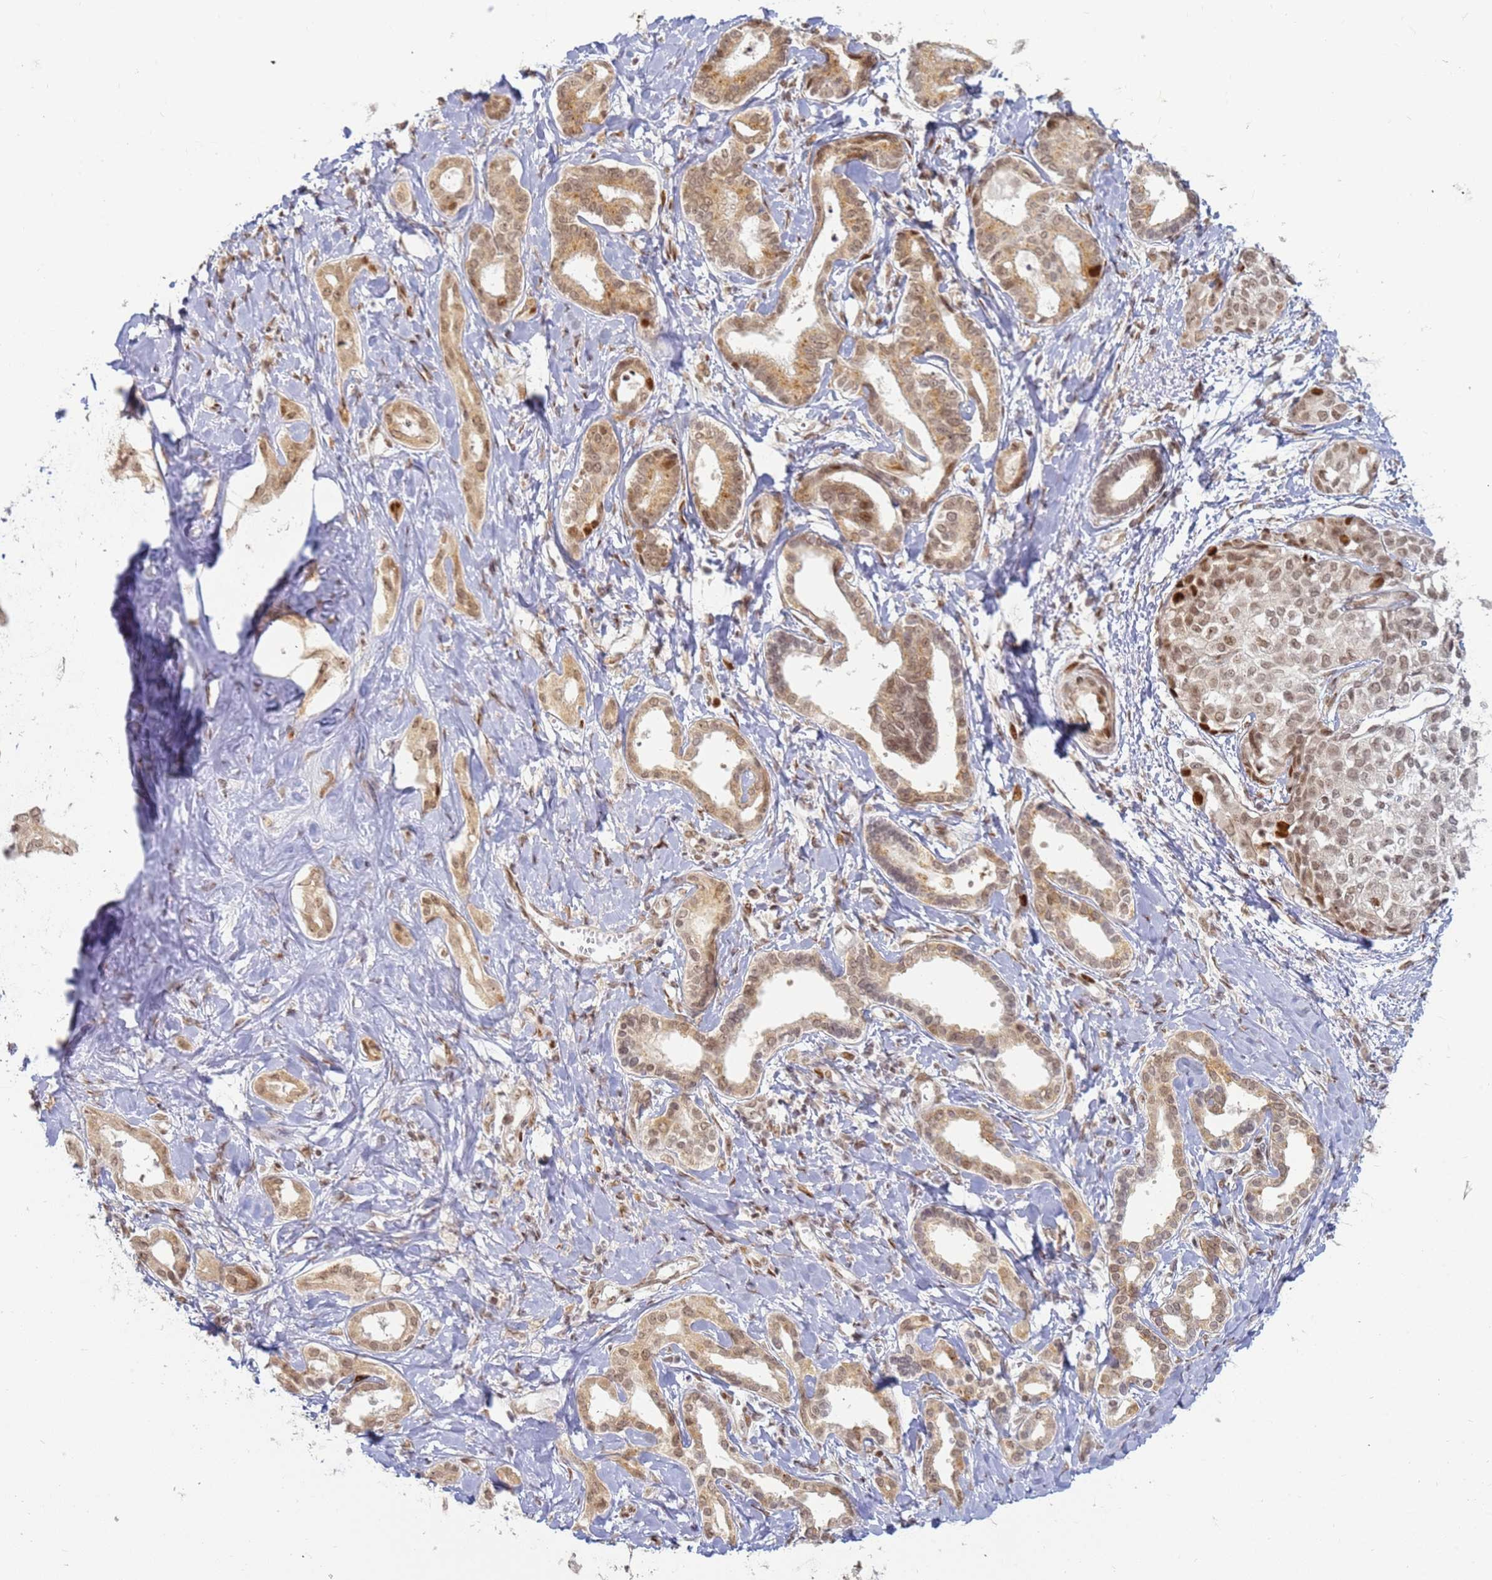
{"staining": {"intensity": "moderate", "quantity": ">75%", "location": "cytoplasmic/membranous,nuclear"}, "tissue": "liver cancer", "cell_type": "Tumor cells", "image_type": "cancer", "snomed": [{"axis": "morphology", "description": "Cholangiocarcinoma"}, {"axis": "topography", "description": "Liver"}], "caption": "Protein staining displays moderate cytoplasmic/membranous and nuclear staining in about >75% of tumor cells in cholangiocarcinoma (liver). (brown staining indicates protein expression, while blue staining denotes nuclei).", "gene": "ABCA2", "patient": {"sex": "female", "age": 77}}